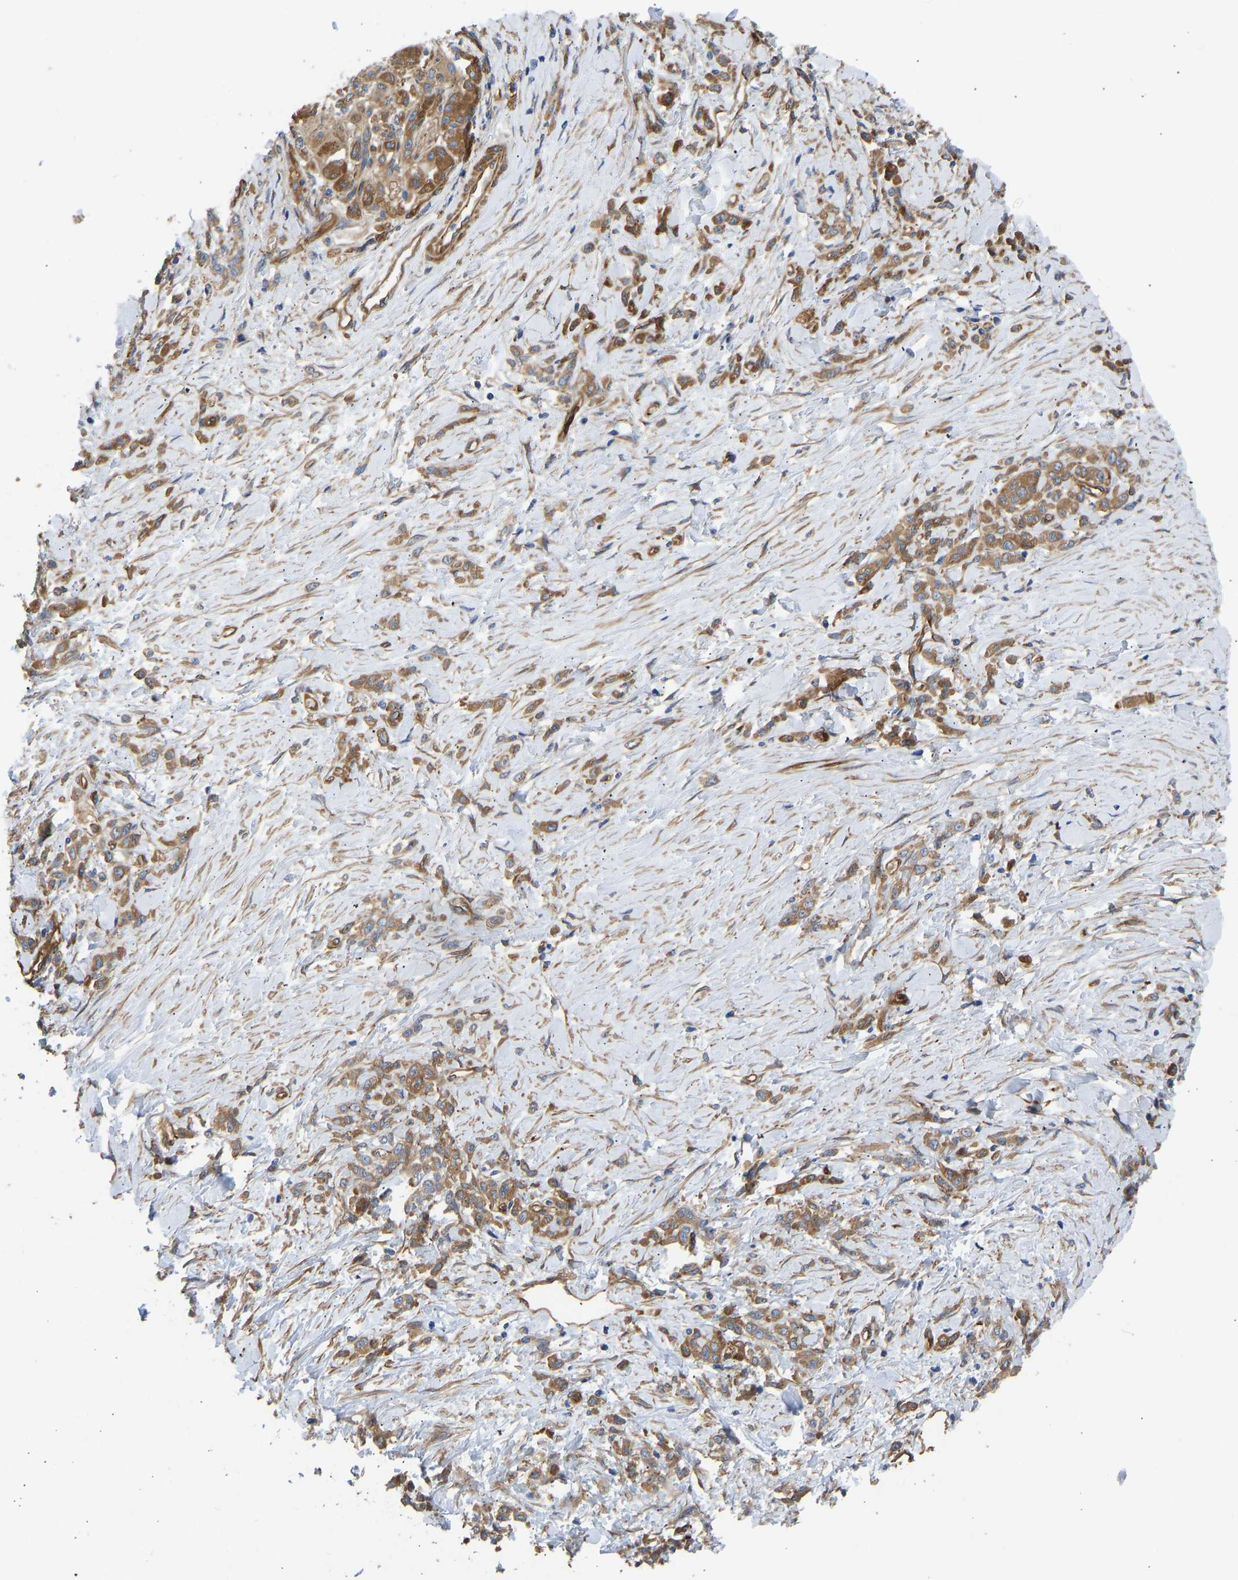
{"staining": {"intensity": "moderate", "quantity": ">75%", "location": "cytoplasmic/membranous"}, "tissue": "stomach cancer", "cell_type": "Tumor cells", "image_type": "cancer", "snomed": [{"axis": "morphology", "description": "Normal tissue, NOS"}, {"axis": "morphology", "description": "Adenocarcinoma, NOS"}, {"axis": "topography", "description": "Stomach"}], "caption": "Immunohistochemistry staining of adenocarcinoma (stomach), which displays medium levels of moderate cytoplasmic/membranous staining in approximately >75% of tumor cells indicating moderate cytoplasmic/membranous protein positivity. The staining was performed using DAB (brown) for protein detection and nuclei were counterstained in hematoxylin (blue).", "gene": "MYO1C", "patient": {"sex": "male", "age": 82}}